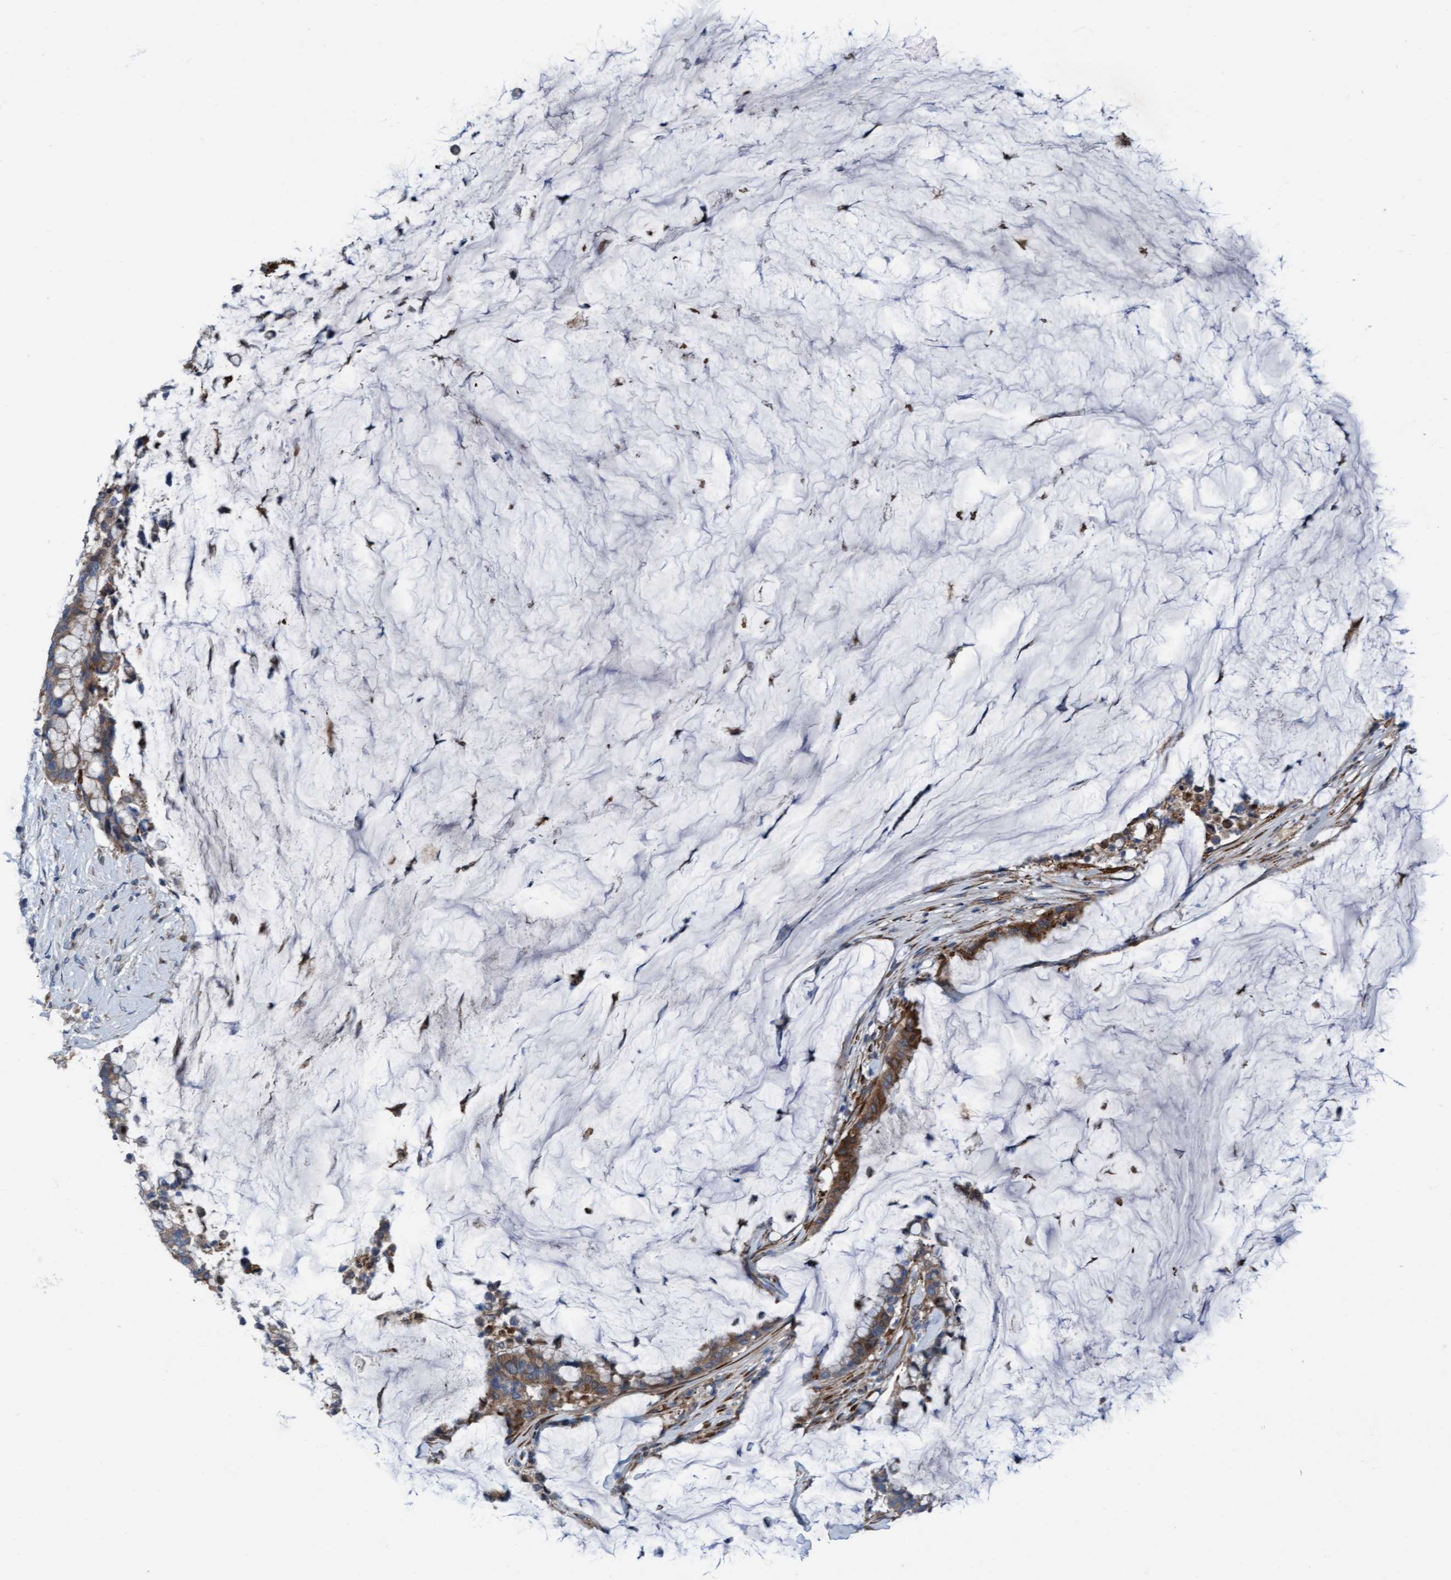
{"staining": {"intensity": "moderate", "quantity": ">75%", "location": "cytoplasmic/membranous"}, "tissue": "pancreatic cancer", "cell_type": "Tumor cells", "image_type": "cancer", "snomed": [{"axis": "morphology", "description": "Adenocarcinoma, NOS"}, {"axis": "topography", "description": "Pancreas"}], "caption": "Pancreatic adenocarcinoma stained for a protein (brown) displays moderate cytoplasmic/membranous positive expression in approximately >75% of tumor cells.", "gene": "KLHL26", "patient": {"sex": "male", "age": 41}}